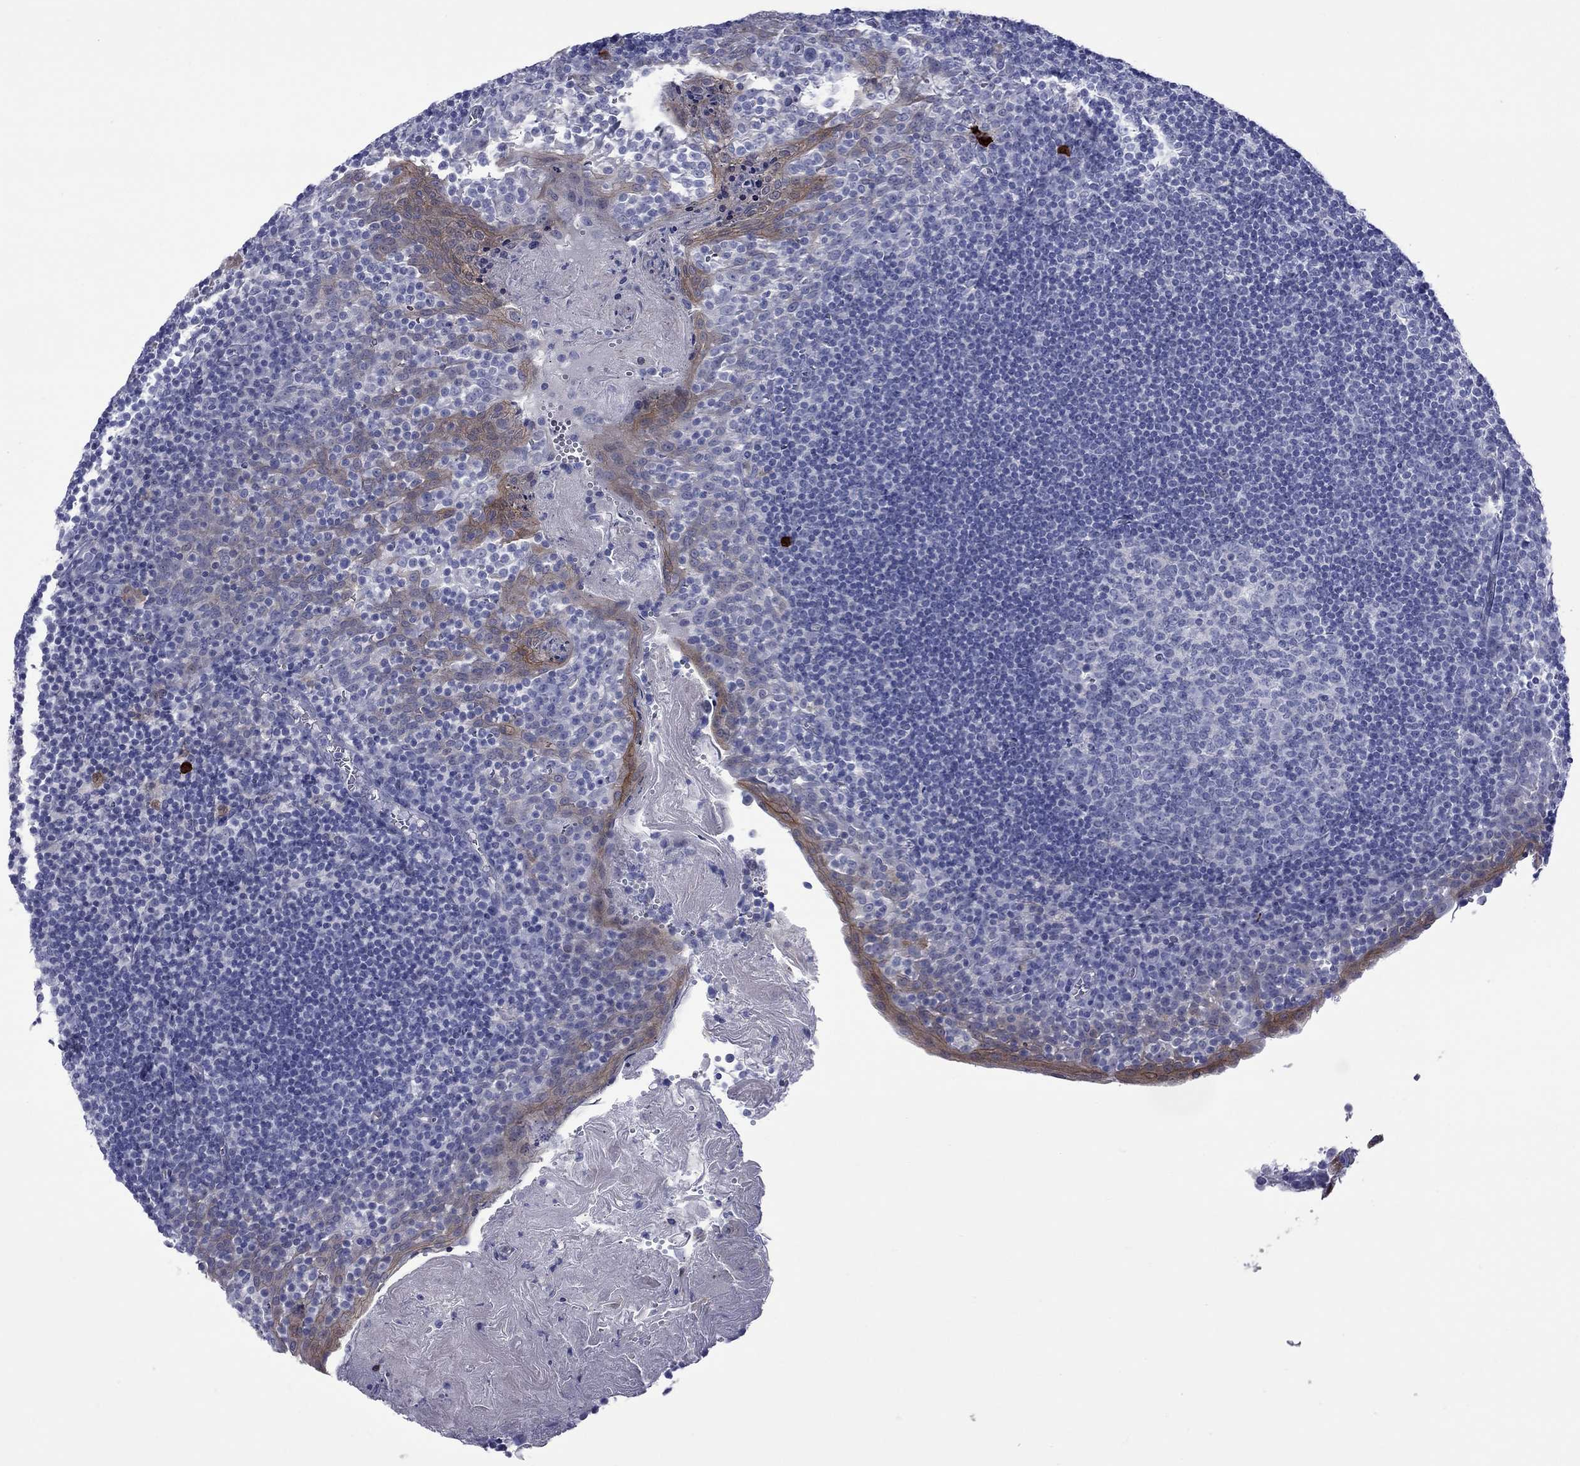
{"staining": {"intensity": "negative", "quantity": "none", "location": "none"}, "tissue": "lymph node", "cell_type": "Germinal center cells", "image_type": "normal", "snomed": [{"axis": "morphology", "description": "Normal tissue, NOS"}, {"axis": "topography", "description": "Lymph node"}], "caption": "Germinal center cells are negative for brown protein staining in benign lymph node. (Immunohistochemistry (ihc), brightfield microscopy, high magnification).", "gene": "CTNNBIP1", "patient": {"sex": "female", "age": 21}}